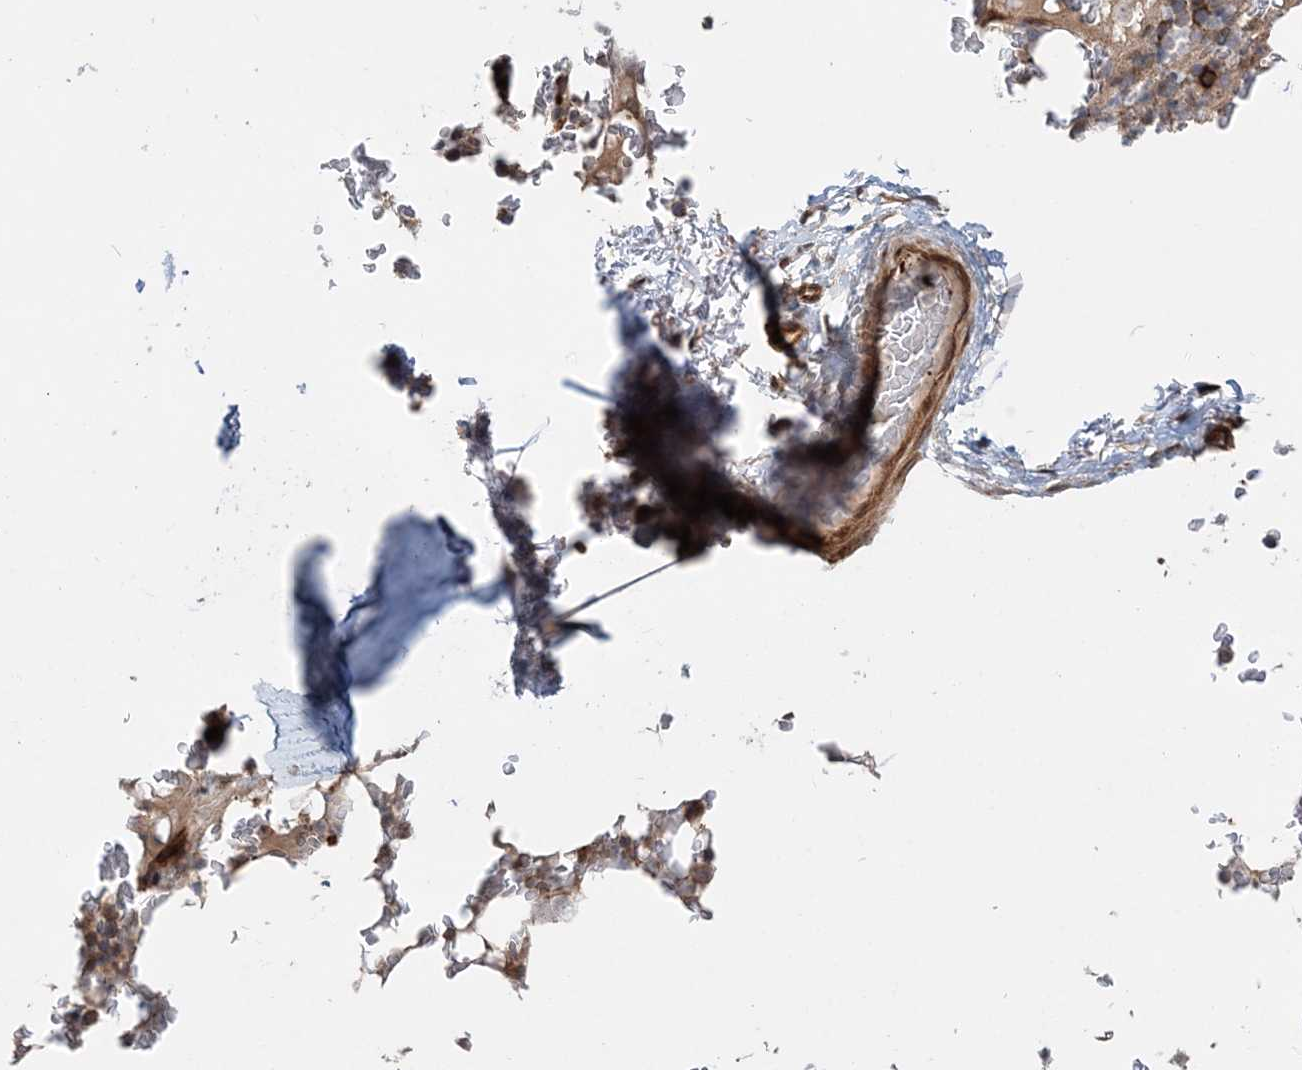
{"staining": {"intensity": "strong", "quantity": "25%-75%", "location": "cytoplasmic/membranous"}, "tissue": "bone marrow", "cell_type": "Hematopoietic cells", "image_type": "normal", "snomed": [{"axis": "morphology", "description": "Normal tissue, NOS"}, {"axis": "topography", "description": "Bone marrow"}], "caption": "Bone marrow stained with a protein marker displays strong staining in hematopoietic cells.", "gene": "GEMIN5", "patient": {"sex": "male", "age": 58}}